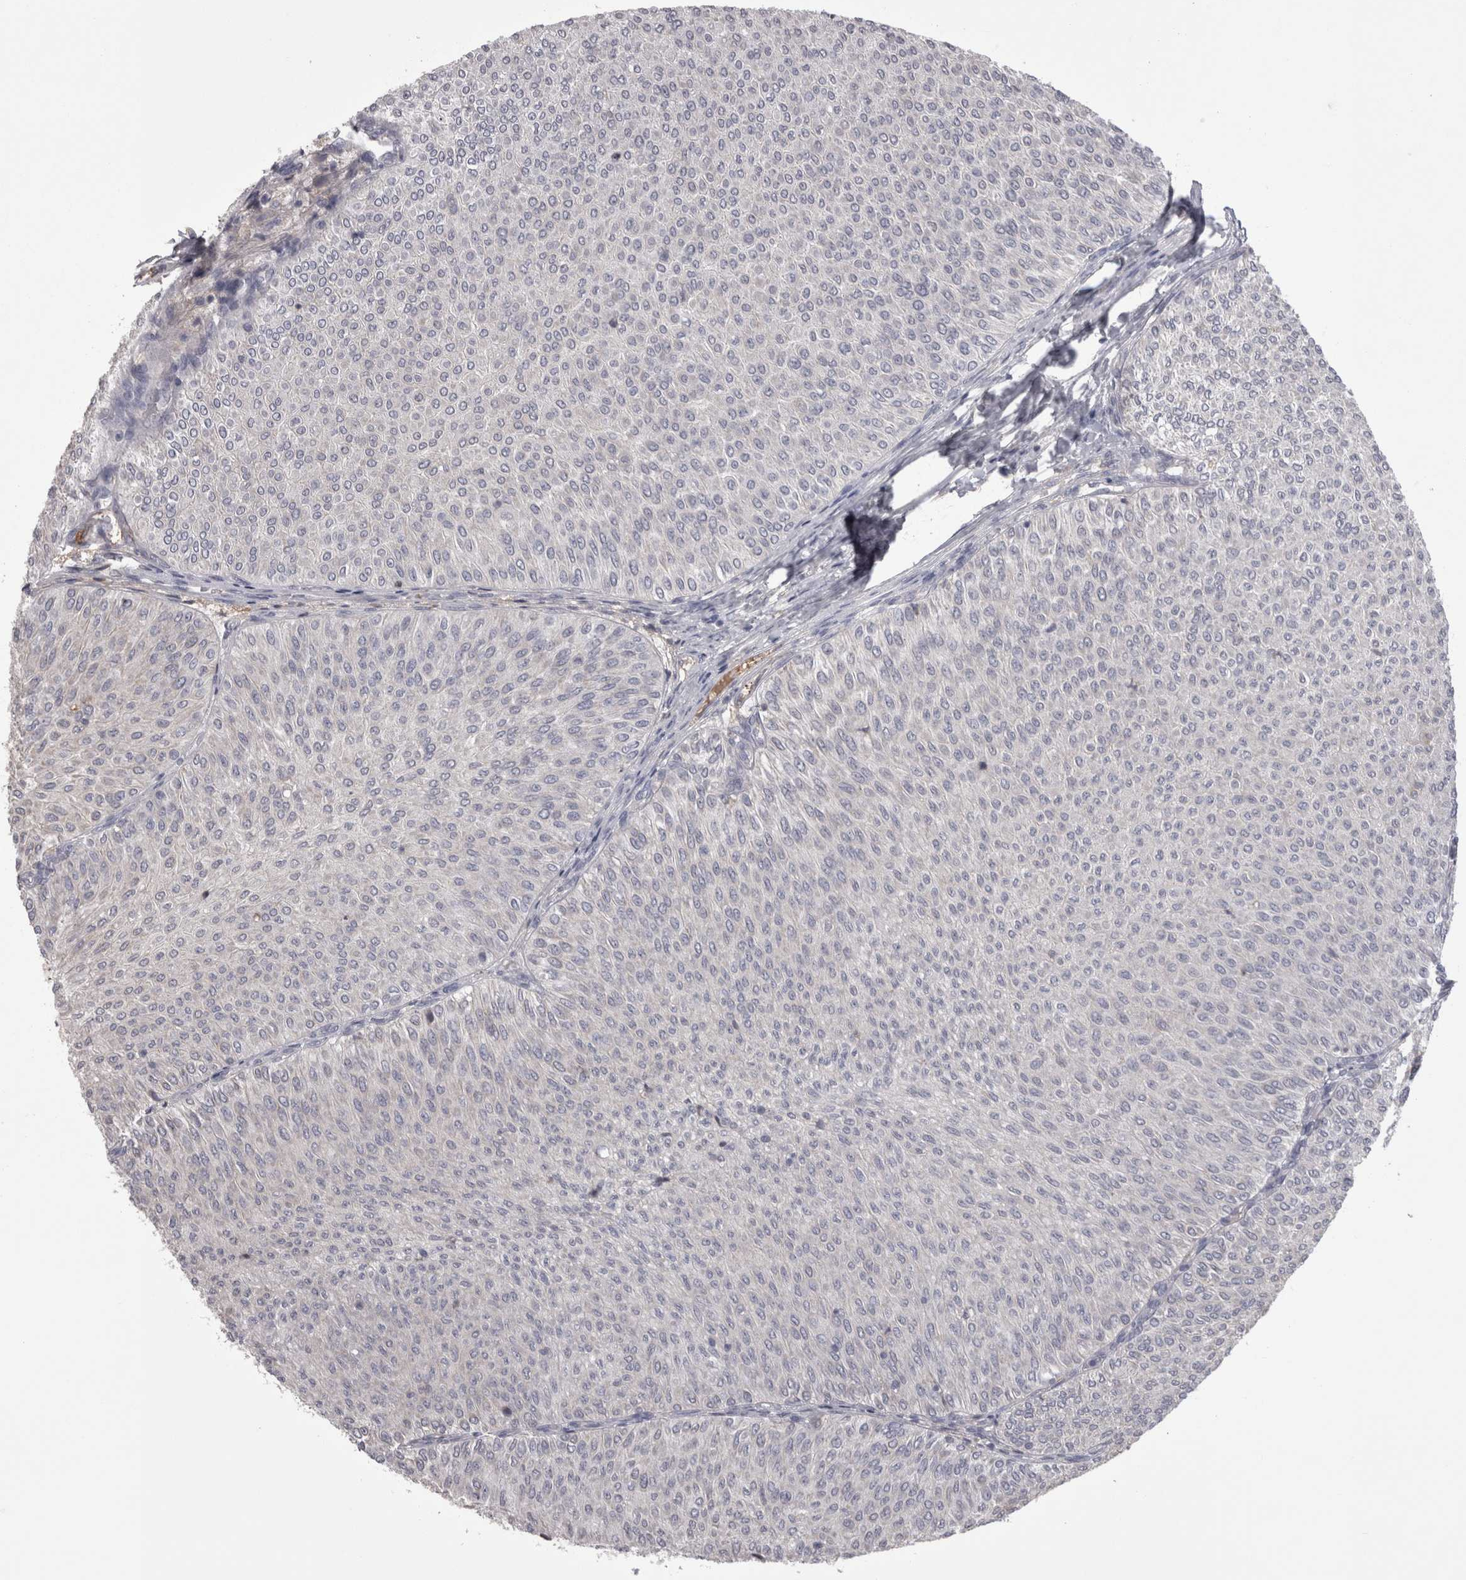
{"staining": {"intensity": "negative", "quantity": "none", "location": "none"}, "tissue": "urothelial cancer", "cell_type": "Tumor cells", "image_type": "cancer", "snomed": [{"axis": "morphology", "description": "Urothelial carcinoma, Low grade"}, {"axis": "topography", "description": "Urinary bladder"}], "caption": "Immunohistochemistry (IHC) of low-grade urothelial carcinoma reveals no positivity in tumor cells.", "gene": "SAA4", "patient": {"sex": "male", "age": 78}}